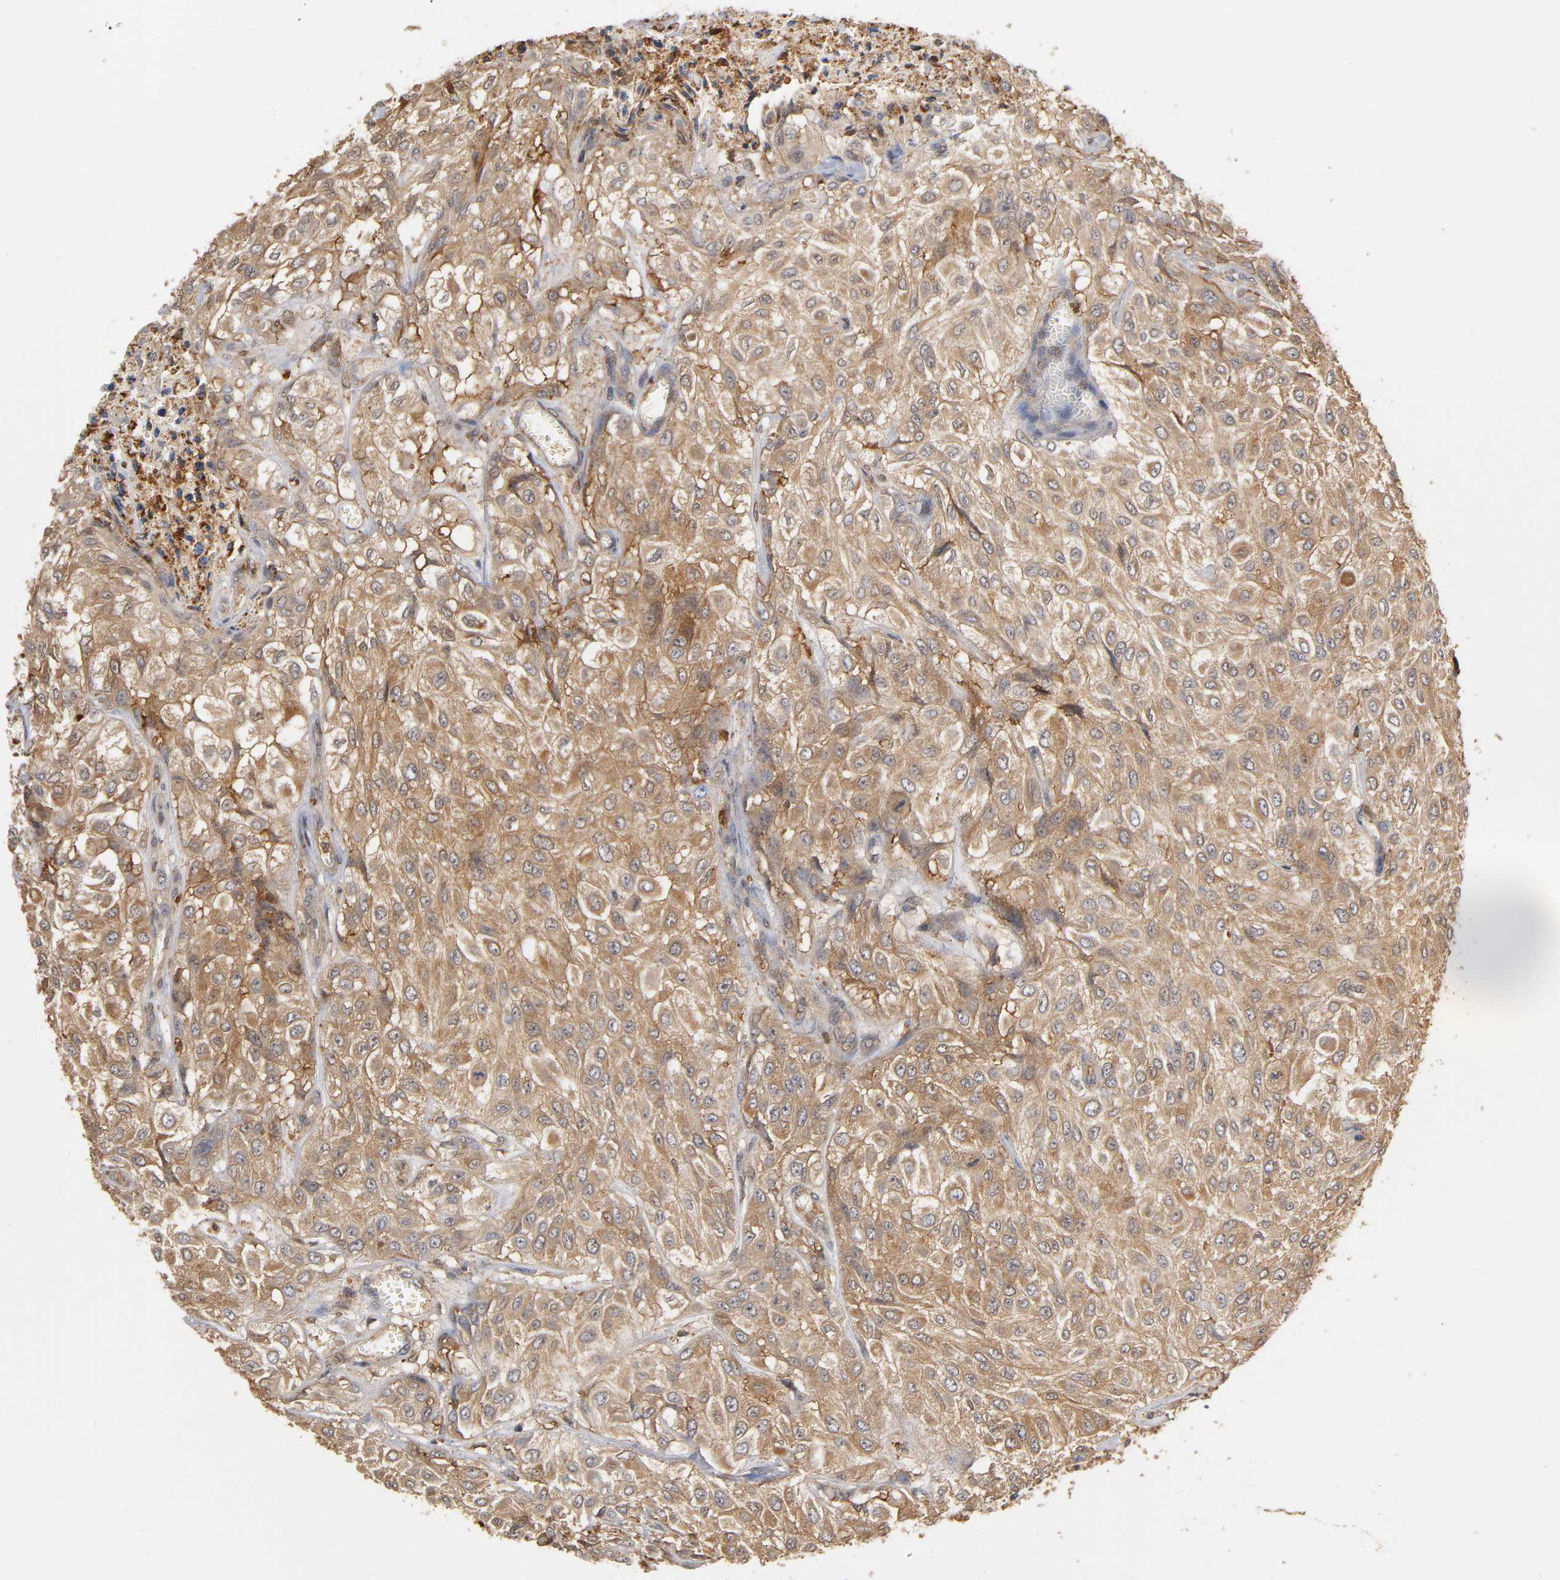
{"staining": {"intensity": "weak", "quantity": ">75%", "location": "cytoplasmic/membranous"}, "tissue": "urothelial cancer", "cell_type": "Tumor cells", "image_type": "cancer", "snomed": [{"axis": "morphology", "description": "Urothelial carcinoma, High grade"}, {"axis": "topography", "description": "Urinary bladder"}], "caption": "Tumor cells reveal weak cytoplasmic/membranous expression in approximately >75% of cells in urothelial cancer.", "gene": "ANXA11", "patient": {"sex": "male", "age": 57}}